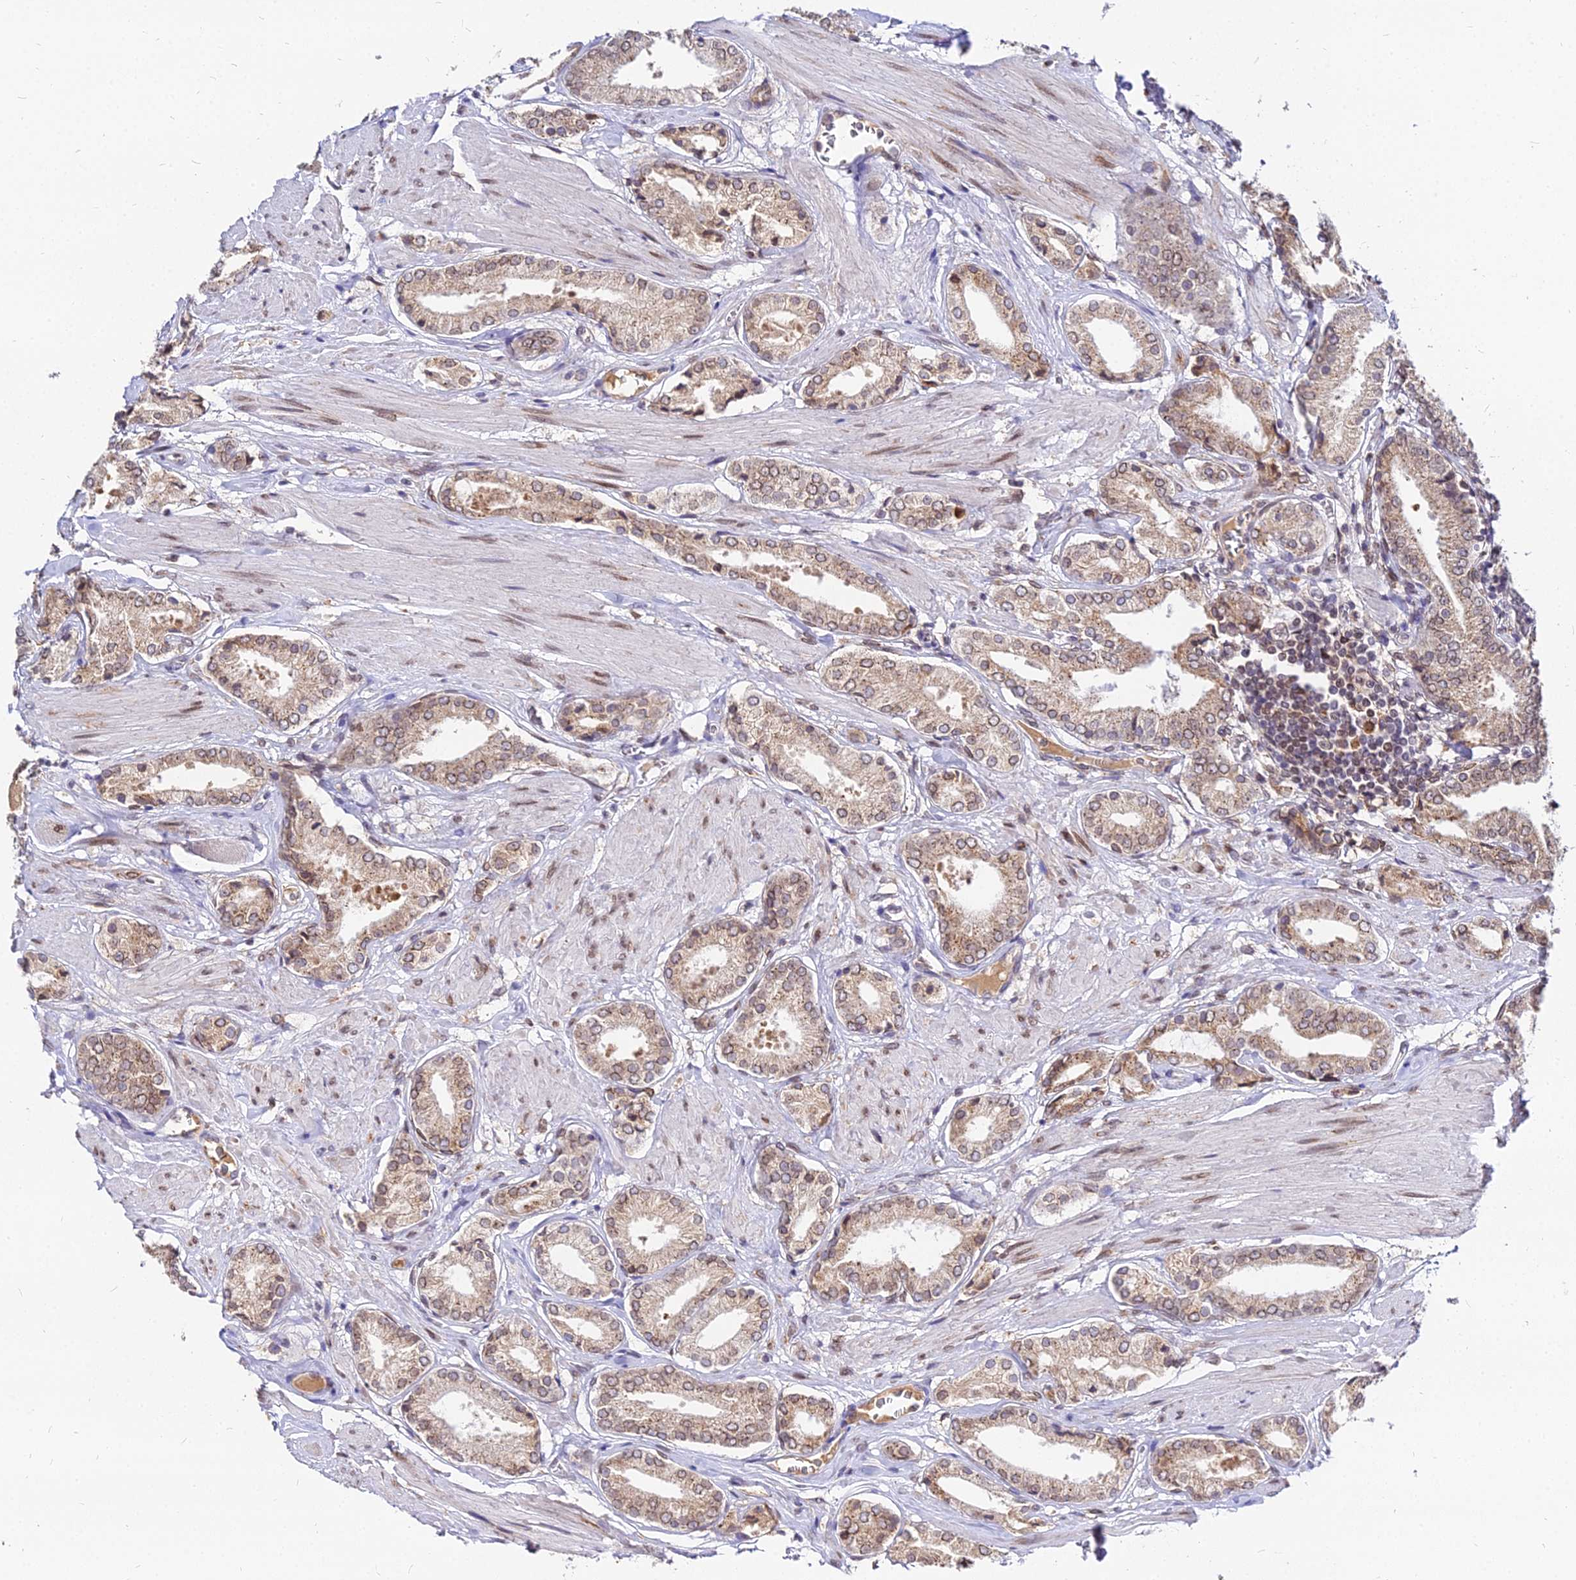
{"staining": {"intensity": "weak", "quantity": ">75%", "location": "cytoplasmic/membranous,nuclear"}, "tissue": "prostate cancer", "cell_type": "Tumor cells", "image_type": "cancer", "snomed": [{"axis": "morphology", "description": "Adenocarcinoma, High grade"}, {"axis": "topography", "description": "Prostate and seminal vesicle, NOS"}], "caption": "An immunohistochemistry (IHC) micrograph of tumor tissue is shown. Protein staining in brown labels weak cytoplasmic/membranous and nuclear positivity in prostate adenocarcinoma (high-grade) within tumor cells.", "gene": "RNF121", "patient": {"sex": "male", "age": 64}}